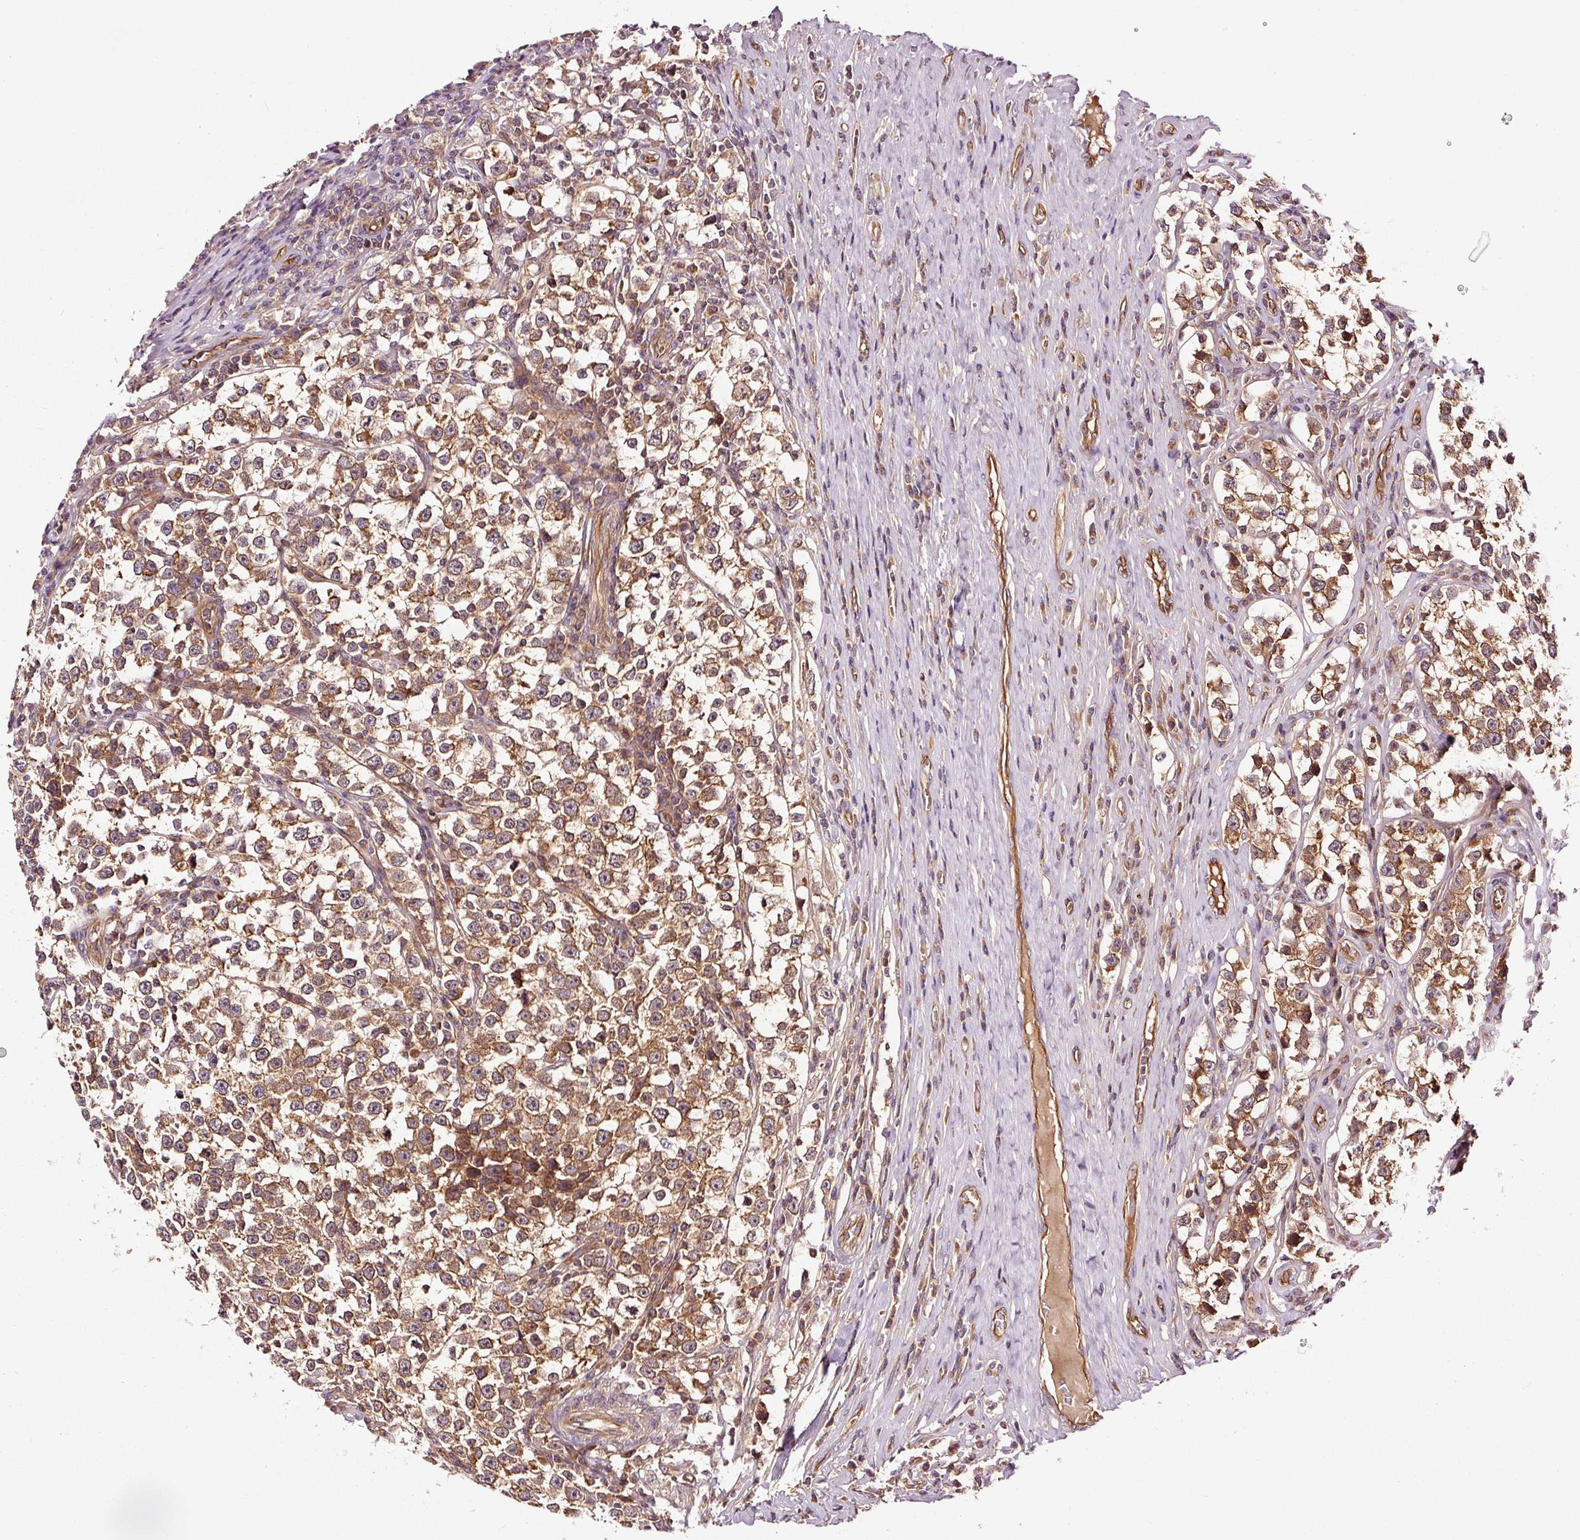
{"staining": {"intensity": "moderate", "quantity": ">75%", "location": "cytoplasmic/membranous"}, "tissue": "testis cancer", "cell_type": "Tumor cells", "image_type": "cancer", "snomed": [{"axis": "morphology", "description": "Normal tissue, NOS"}, {"axis": "morphology", "description": "Seminoma, NOS"}, {"axis": "topography", "description": "Testis"}], "caption": "Immunohistochemical staining of human testis cancer exhibits medium levels of moderate cytoplasmic/membranous staining in approximately >75% of tumor cells.", "gene": "METAP1", "patient": {"sex": "male", "age": 43}}